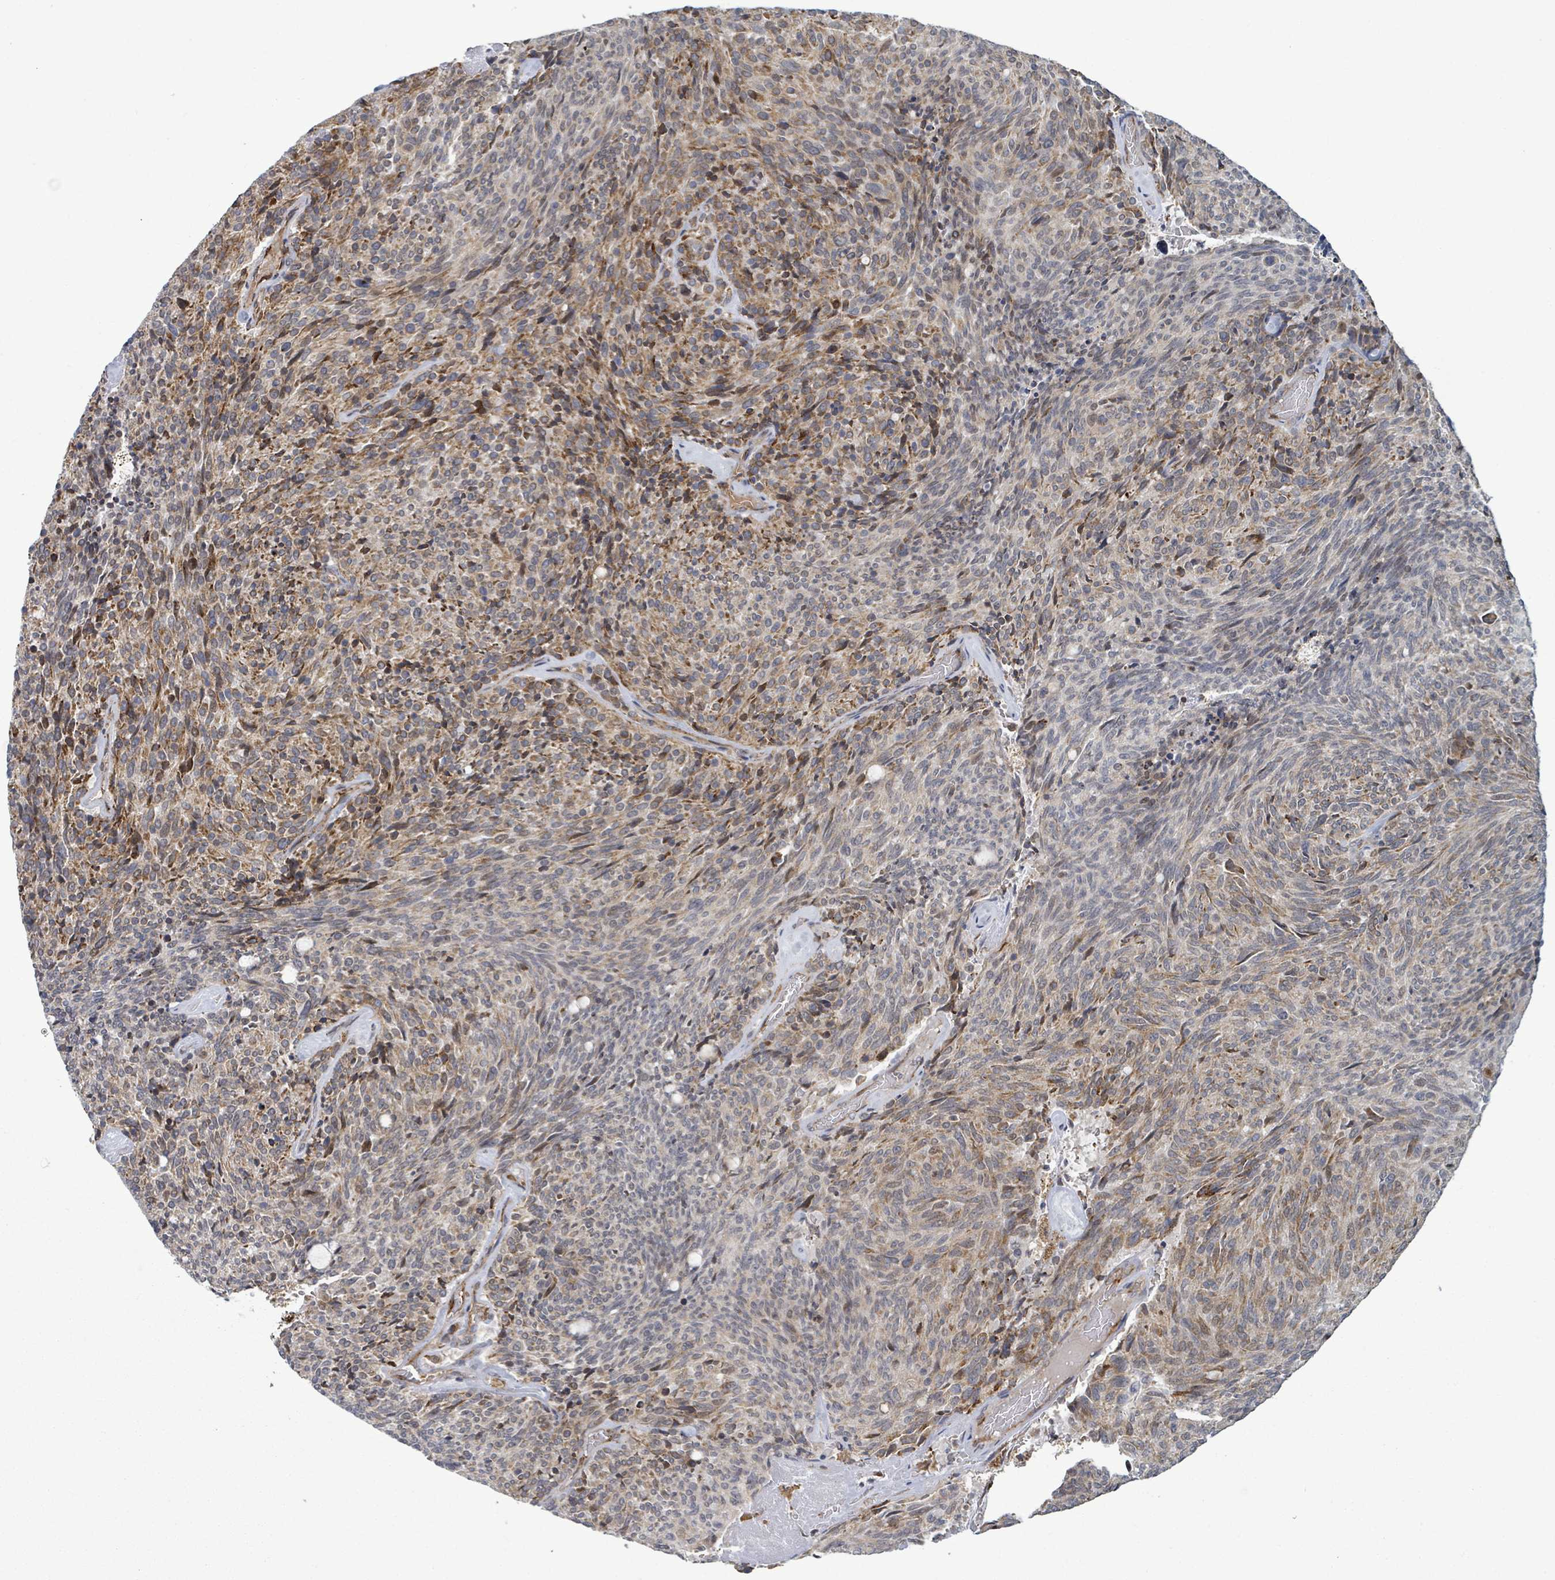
{"staining": {"intensity": "moderate", "quantity": ">75%", "location": "cytoplasmic/membranous"}, "tissue": "carcinoid", "cell_type": "Tumor cells", "image_type": "cancer", "snomed": [{"axis": "morphology", "description": "Carcinoid, malignant, NOS"}, {"axis": "topography", "description": "Pancreas"}], "caption": "Protein expression by immunohistochemistry displays moderate cytoplasmic/membranous expression in about >75% of tumor cells in carcinoid.", "gene": "SHROOM2", "patient": {"sex": "female", "age": 54}}